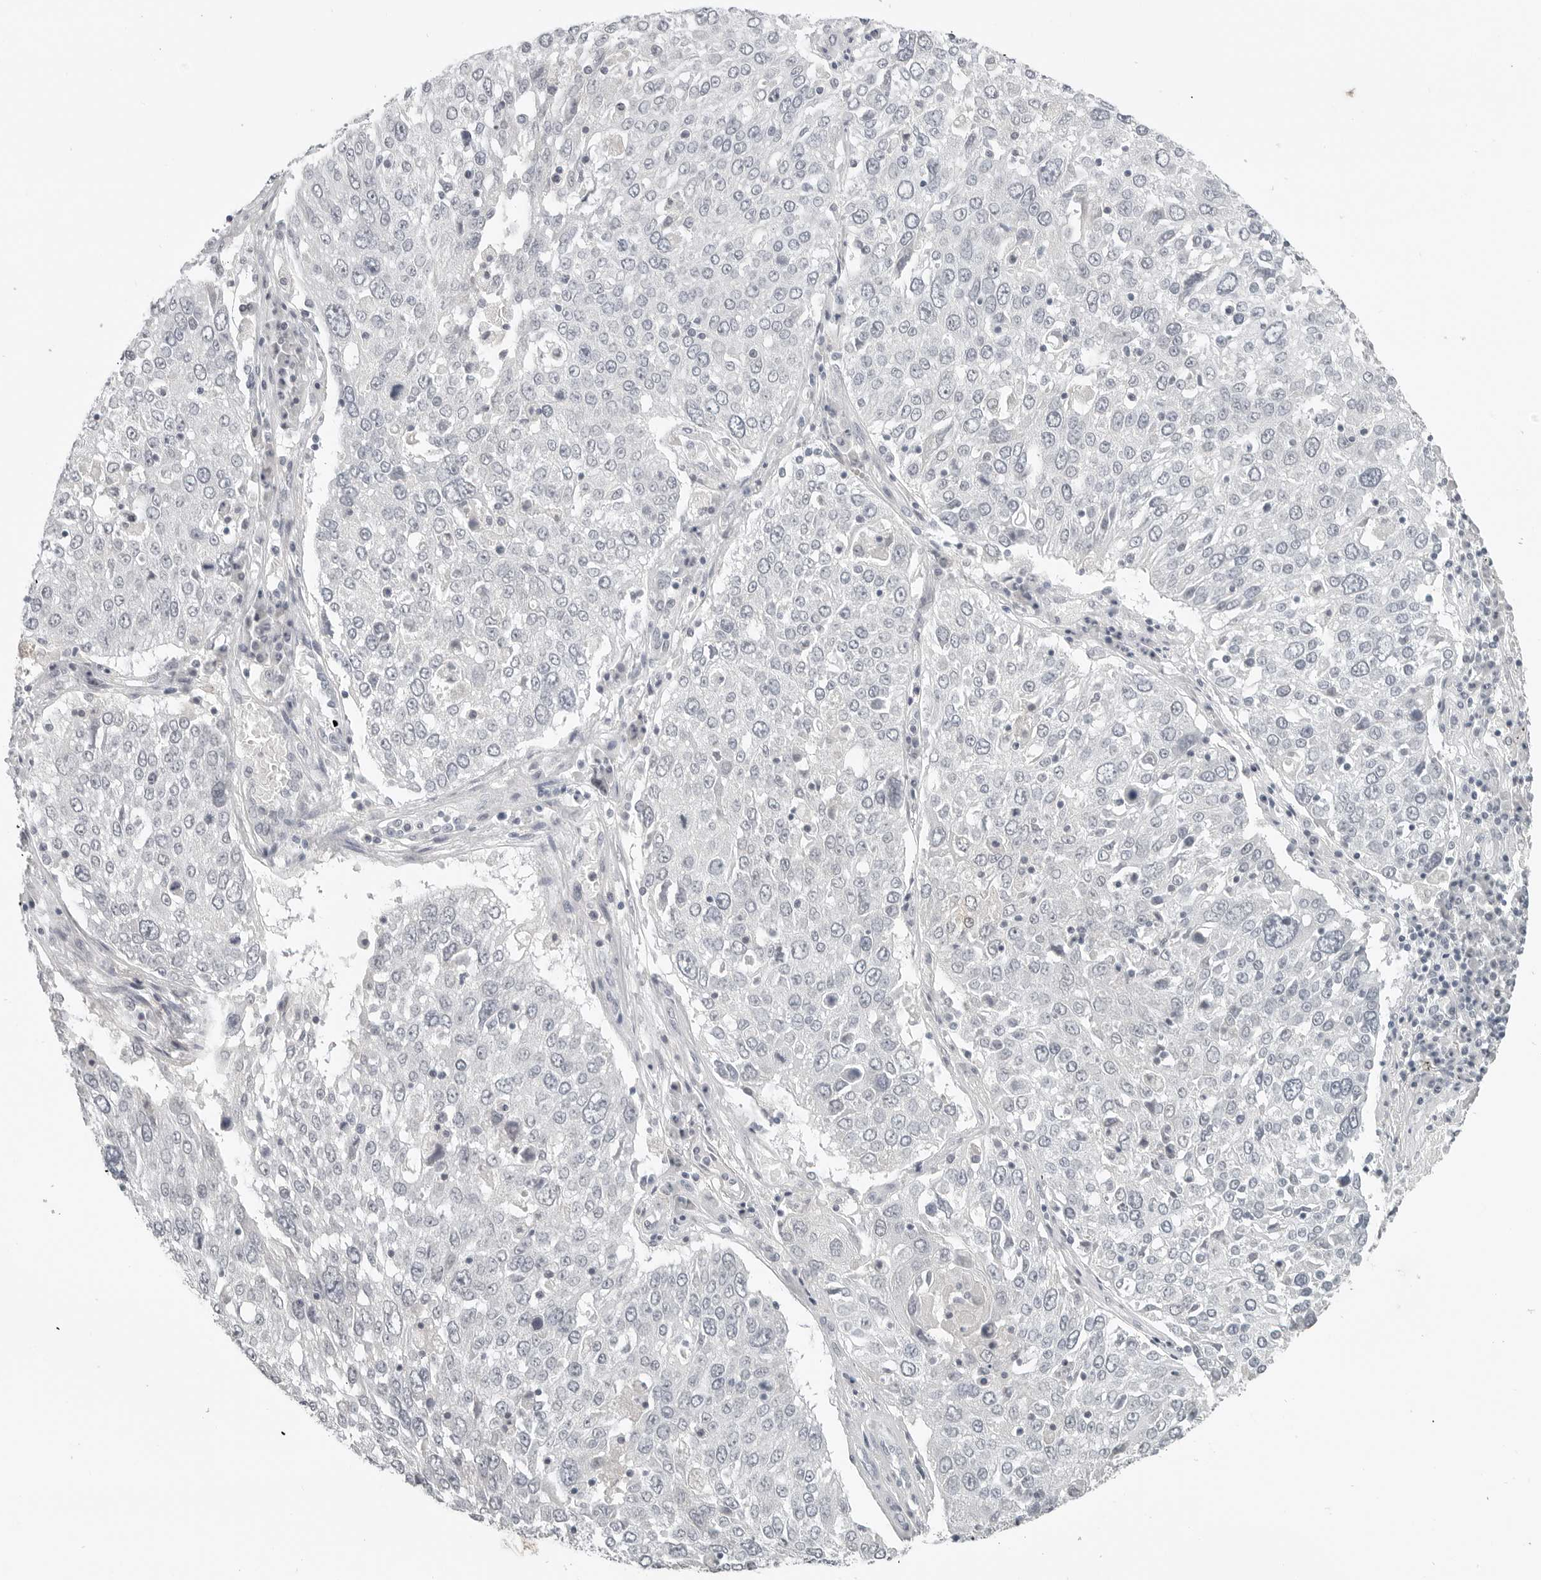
{"staining": {"intensity": "negative", "quantity": "none", "location": "none"}, "tissue": "lung cancer", "cell_type": "Tumor cells", "image_type": "cancer", "snomed": [{"axis": "morphology", "description": "Squamous cell carcinoma, NOS"}, {"axis": "topography", "description": "Lung"}], "caption": "Tumor cells are negative for brown protein staining in lung cancer (squamous cell carcinoma).", "gene": "BPIFA1", "patient": {"sex": "male", "age": 65}}